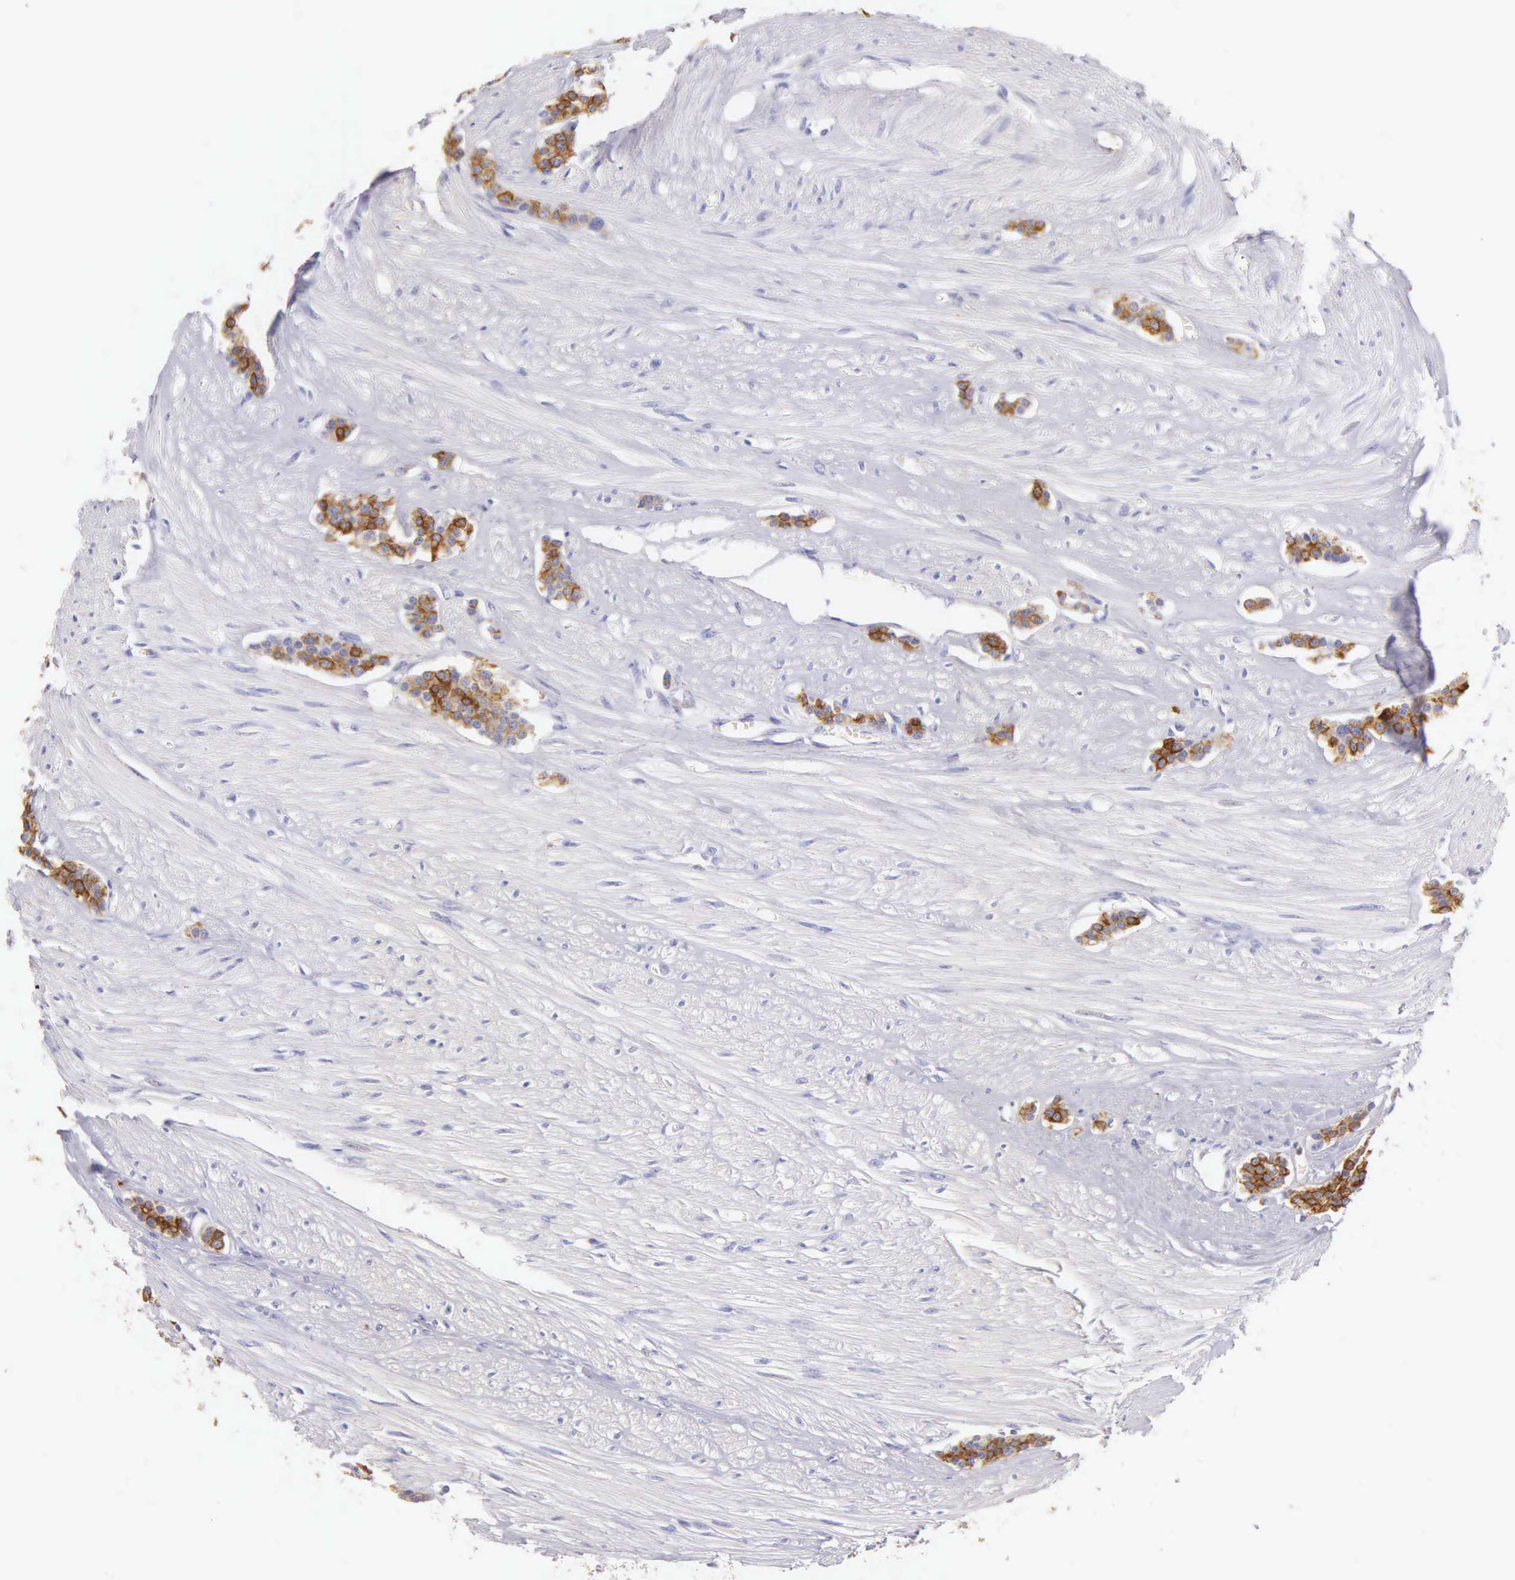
{"staining": {"intensity": "moderate", "quantity": ">75%", "location": "cytoplasmic/membranous"}, "tissue": "carcinoid", "cell_type": "Tumor cells", "image_type": "cancer", "snomed": [{"axis": "morphology", "description": "Carcinoid, malignant, NOS"}, {"axis": "topography", "description": "Small intestine"}], "caption": "Moderate cytoplasmic/membranous protein staining is identified in approximately >75% of tumor cells in carcinoid.", "gene": "KRT17", "patient": {"sex": "male", "age": 60}}